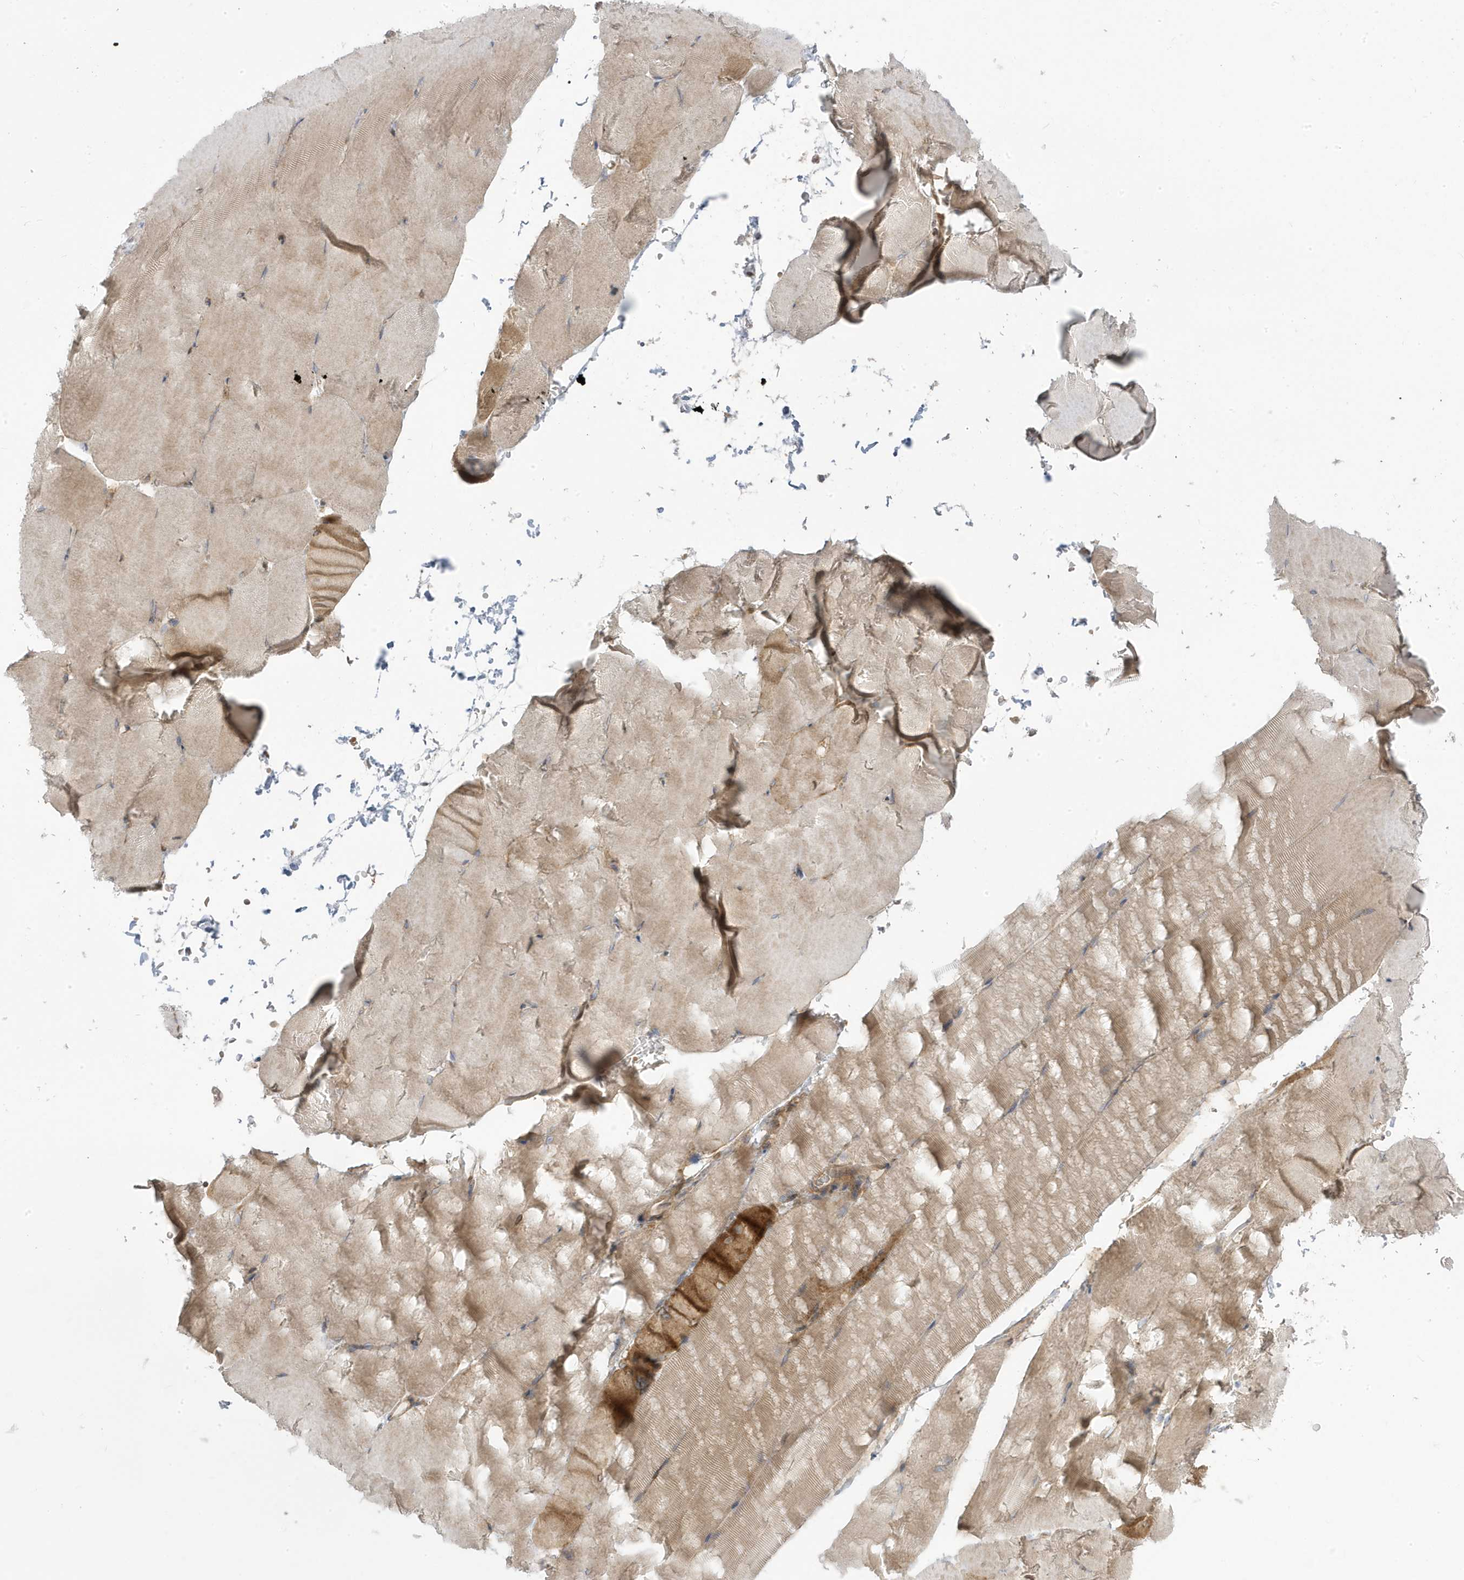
{"staining": {"intensity": "weak", "quantity": "25%-75%", "location": "cytoplasmic/membranous"}, "tissue": "skeletal muscle", "cell_type": "Myocytes", "image_type": "normal", "snomed": [{"axis": "morphology", "description": "Normal tissue, NOS"}, {"axis": "topography", "description": "Skeletal muscle"}, {"axis": "topography", "description": "Parathyroid gland"}], "caption": "Myocytes exhibit low levels of weak cytoplasmic/membranous positivity in about 25%-75% of cells in normal skeletal muscle. (Stains: DAB (3,3'-diaminobenzidine) in brown, nuclei in blue, Microscopy: brightfield microscopy at high magnification).", "gene": "STAM", "patient": {"sex": "female", "age": 37}}